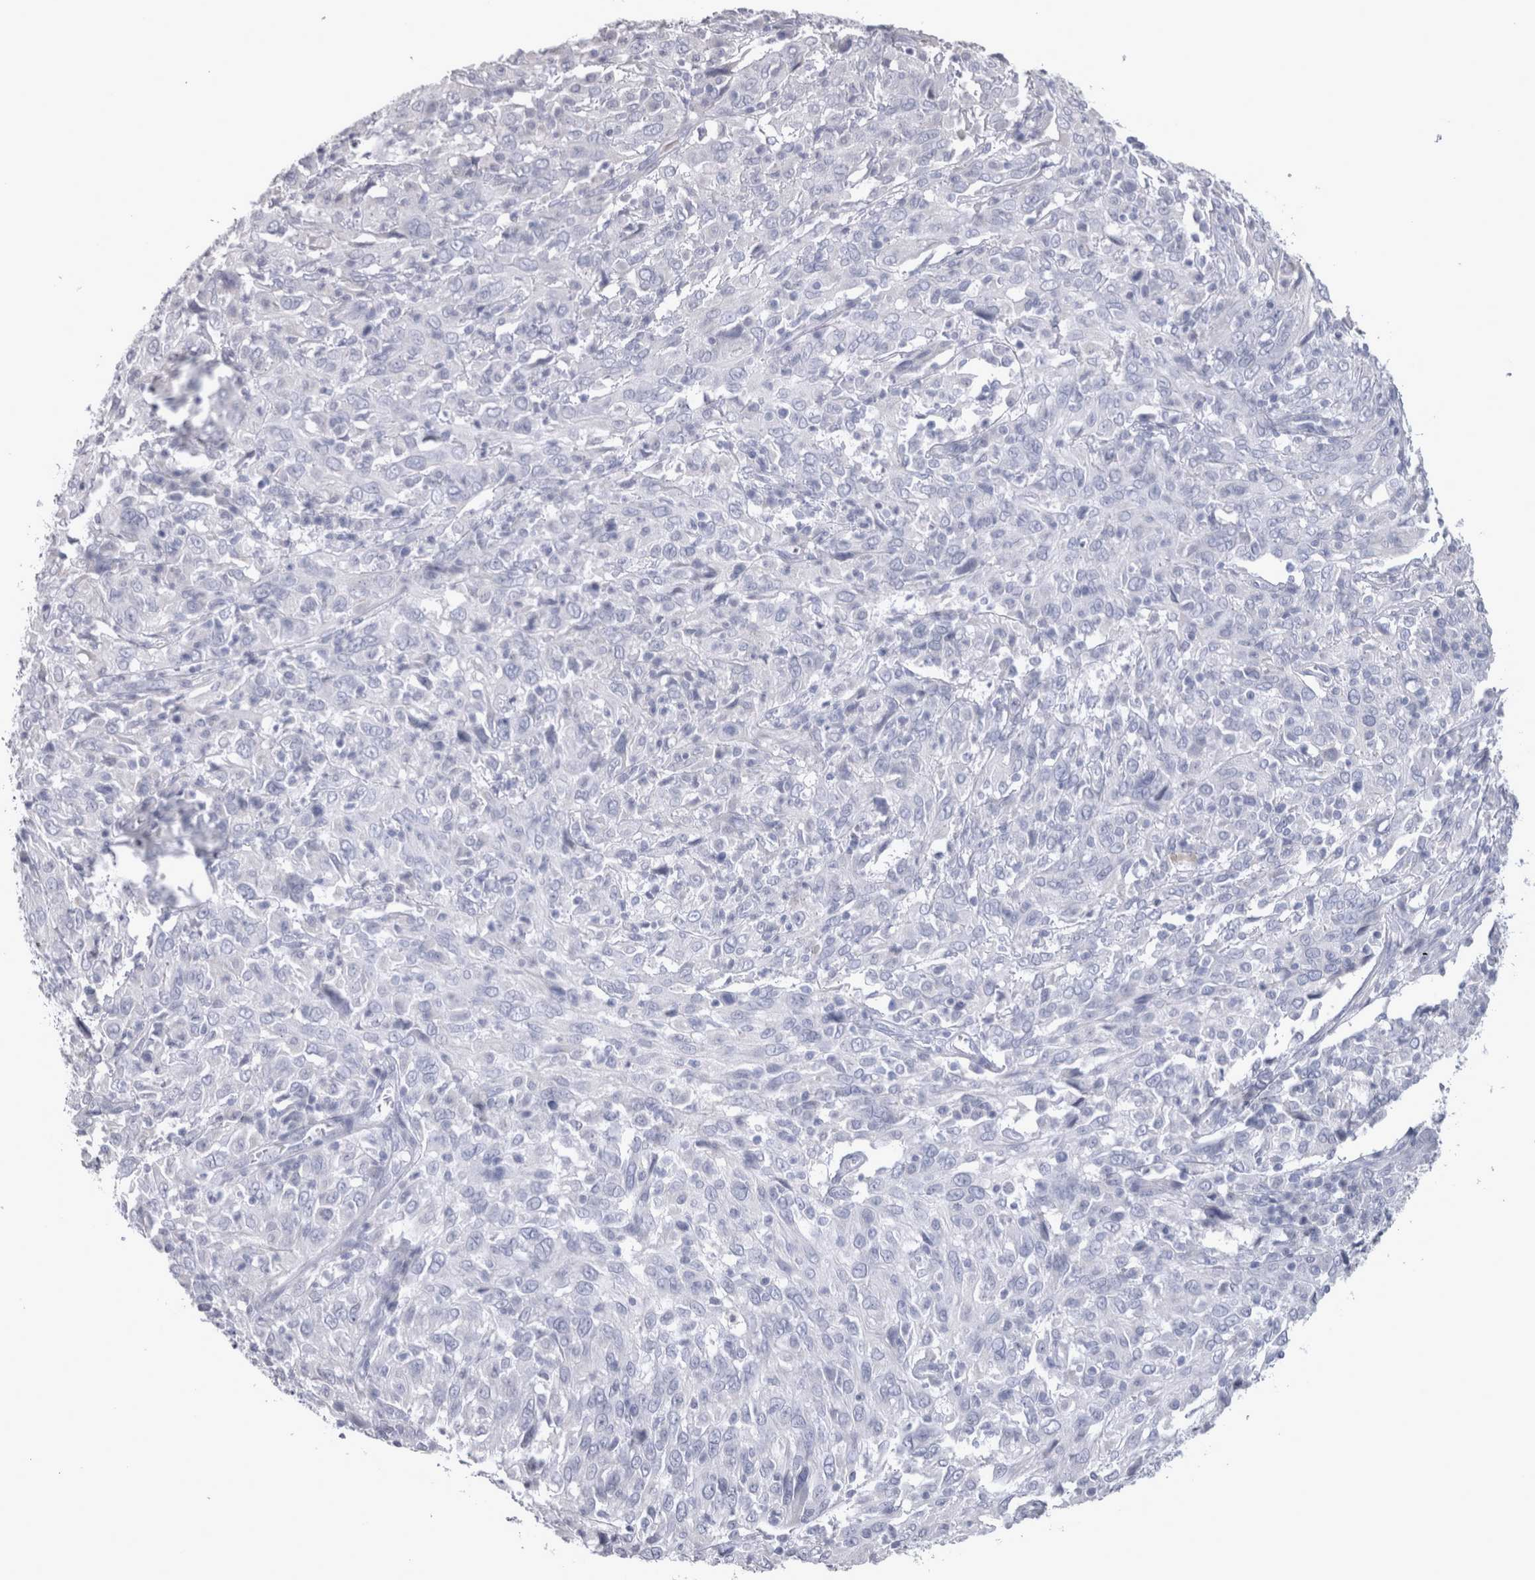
{"staining": {"intensity": "negative", "quantity": "none", "location": "none"}, "tissue": "cervical cancer", "cell_type": "Tumor cells", "image_type": "cancer", "snomed": [{"axis": "morphology", "description": "Squamous cell carcinoma, NOS"}, {"axis": "topography", "description": "Cervix"}], "caption": "DAB (3,3'-diaminobenzidine) immunohistochemical staining of cervical cancer (squamous cell carcinoma) exhibits no significant staining in tumor cells.", "gene": "MSMB", "patient": {"sex": "female", "age": 46}}